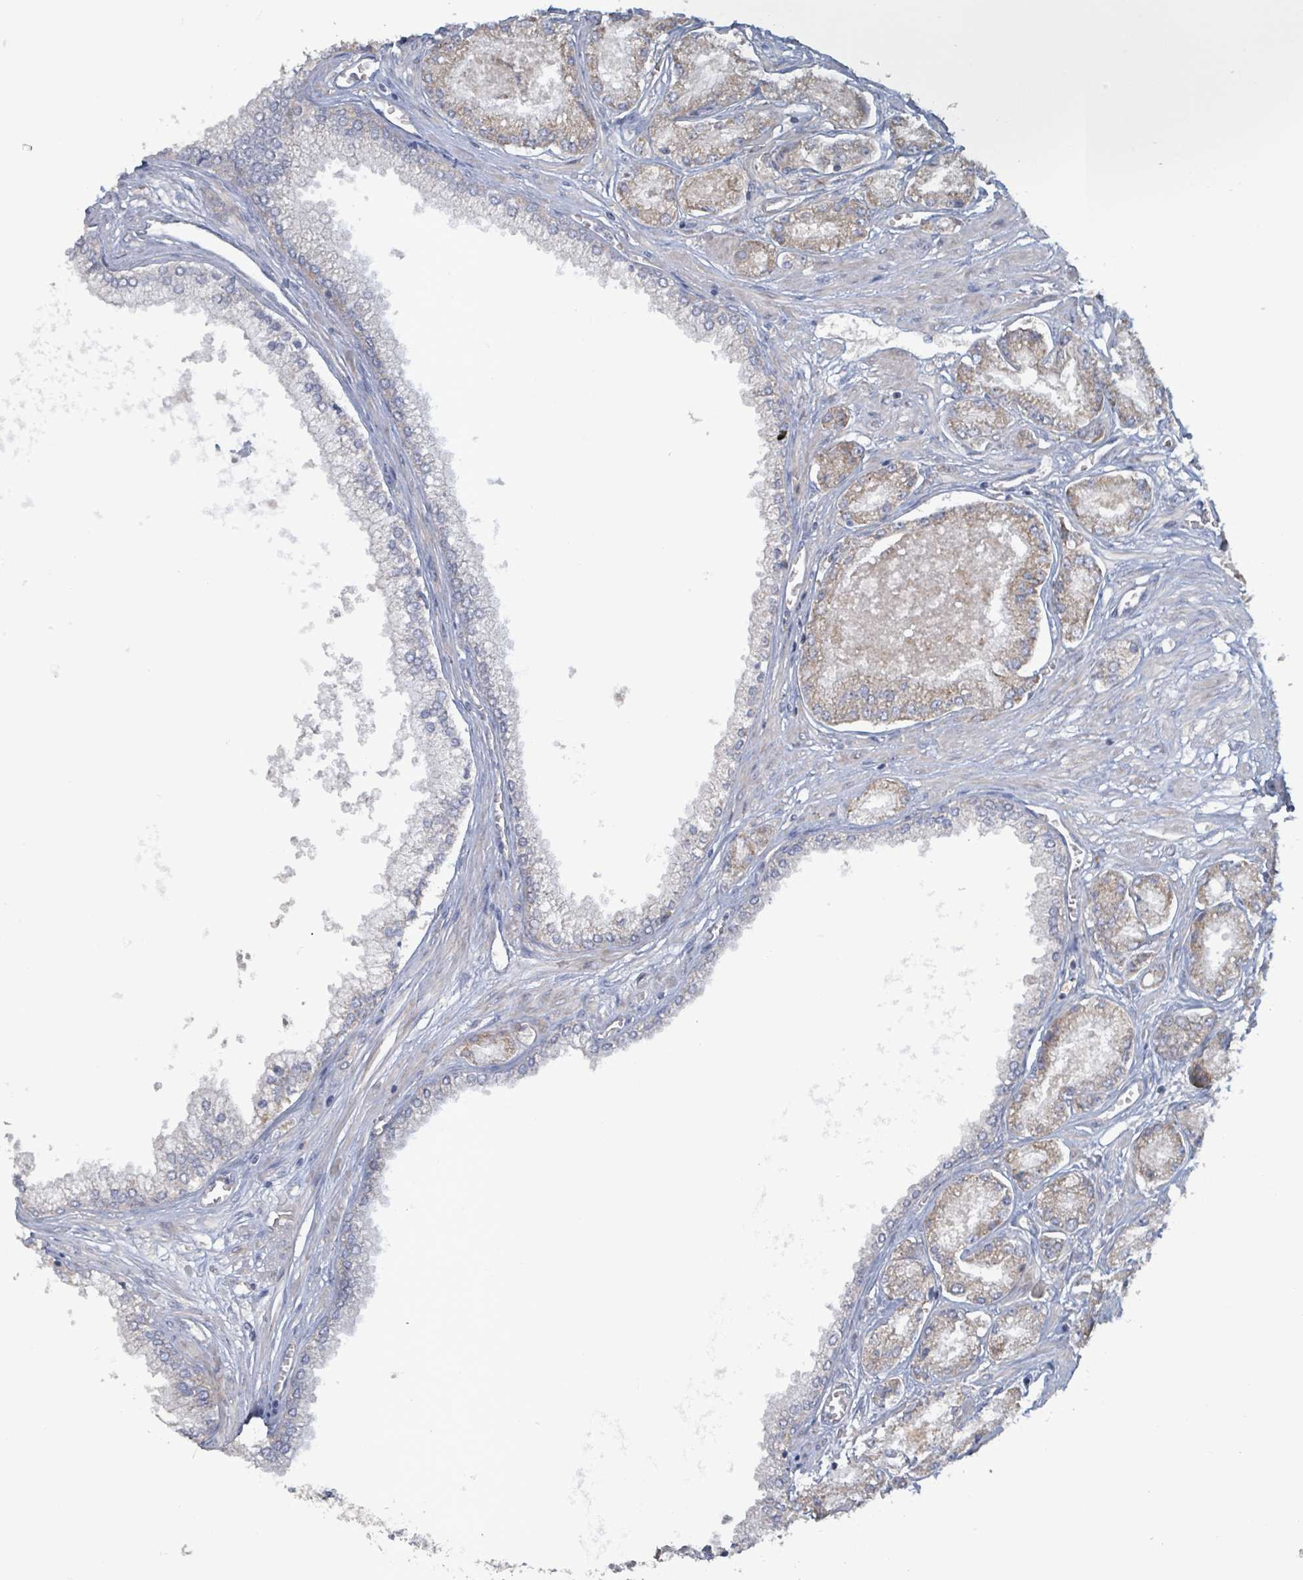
{"staining": {"intensity": "weak", "quantity": "25%-75%", "location": "cytoplasmic/membranous"}, "tissue": "prostate cancer", "cell_type": "Tumor cells", "image_type": "cancer", "snomed": [{"axis": "morphology", "description": "Adenocarcinoma, NOS"}, {"axis": "topography", "description": "Prostate and seminal vesicle, NOS"}], "caption": "Immunohistochemical staining of prostate cancer (adenocarcinoma) shows weak cytoplasmic/membranous protein expression in about 25%-75% of tumor cells.", "gene": "RPL32", "patient": {"sex": "male", "age": 76}}